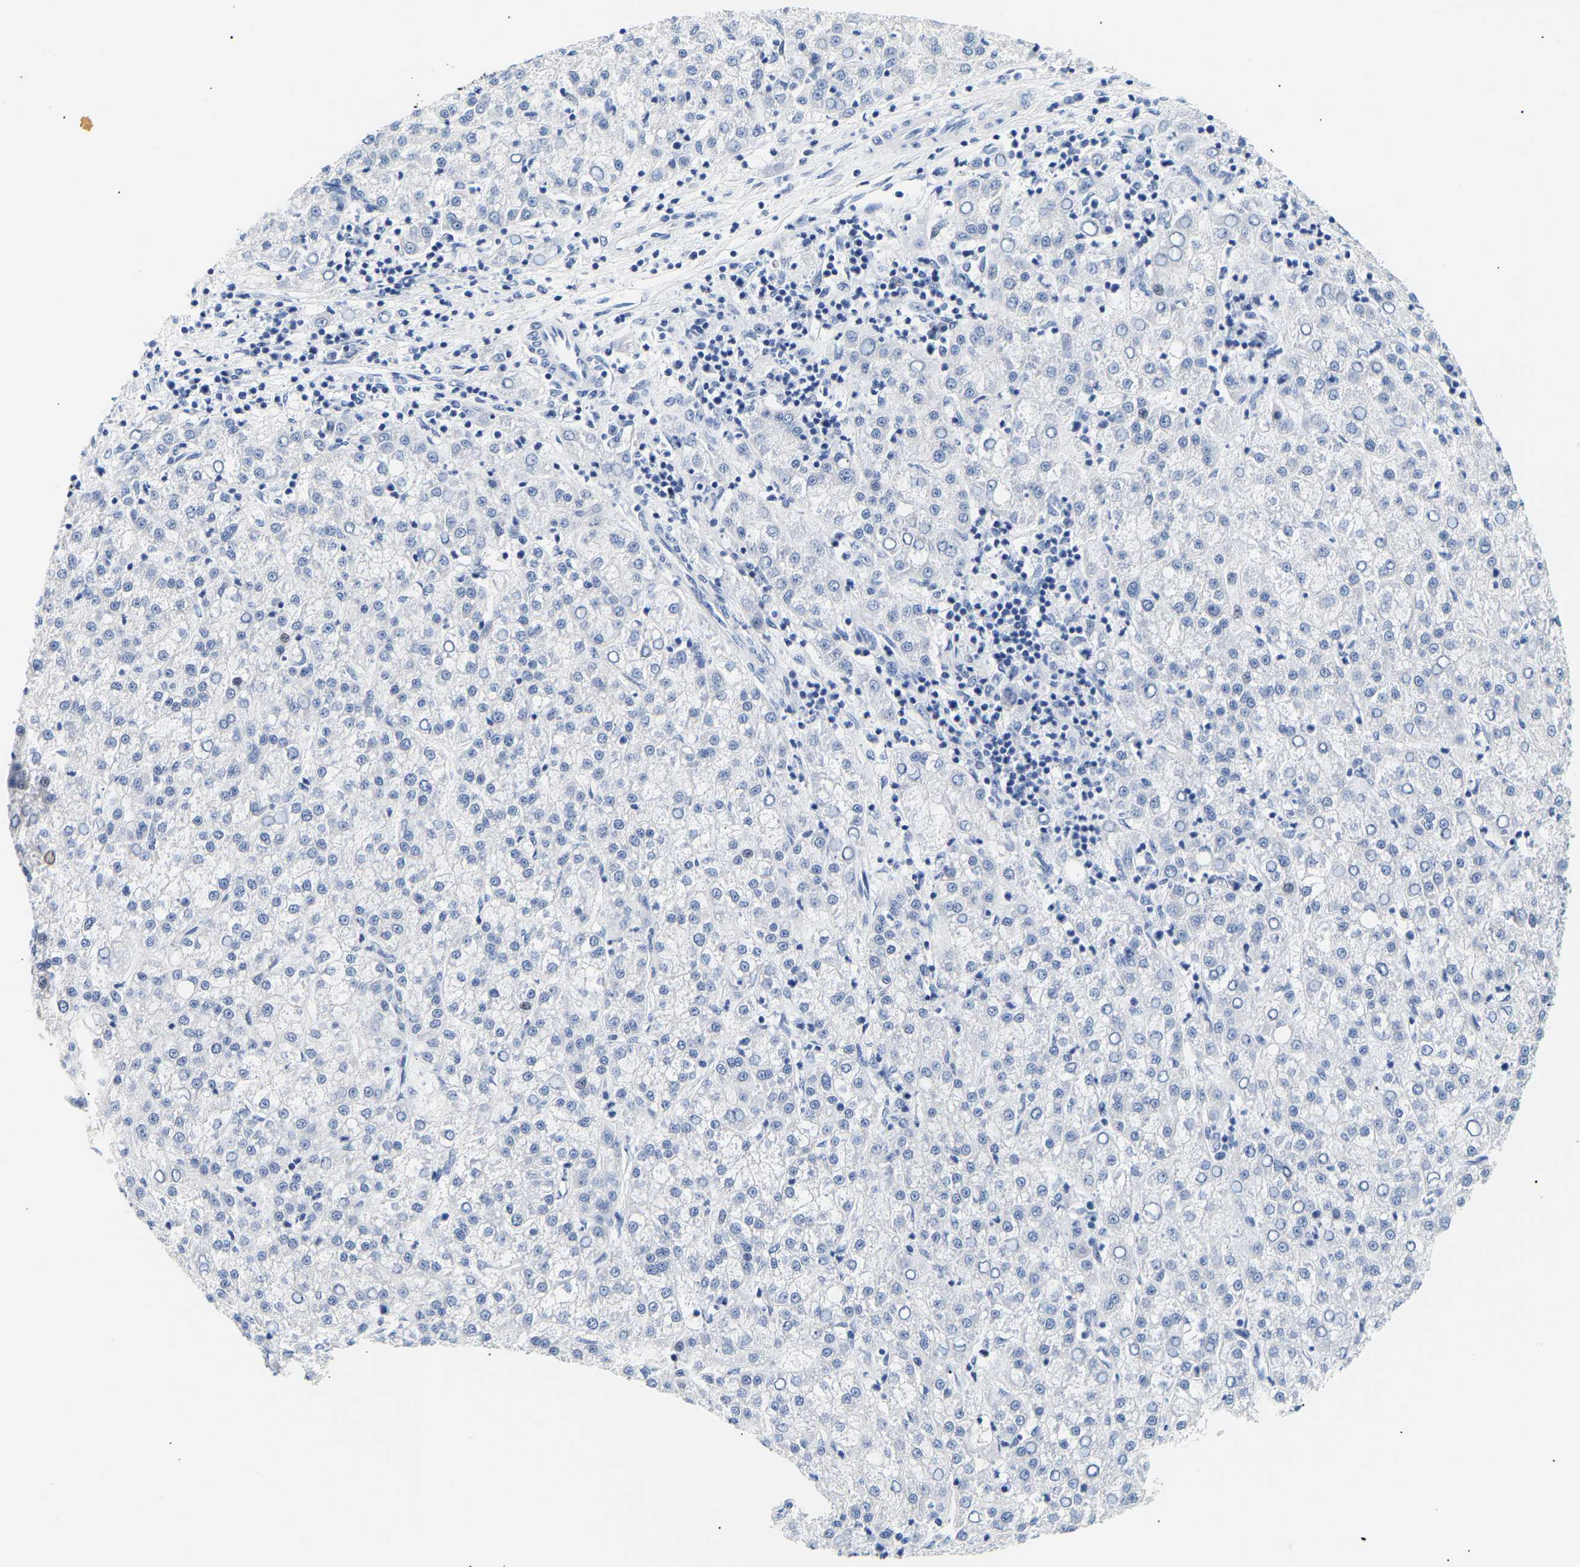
{"staining": {"intensity": "negative", "quantity": "none", "location": "none"}, "tissue": "liver cancer", "cell_type": "Tumor cells", "image_type": "cancer", "snomed": [{"axis": "morphology", "description": "Carcinoma, Hepatocellular, NOS"}, {"axis": "topography", "description": "Liver"}], "caption": "Liver cancer (hepatocellular carcinoma) stained for a protein using IHC reveals no staining tumor cells.", "gene": "SPINK2", "patient": {"sex": "female", "age": 58}}